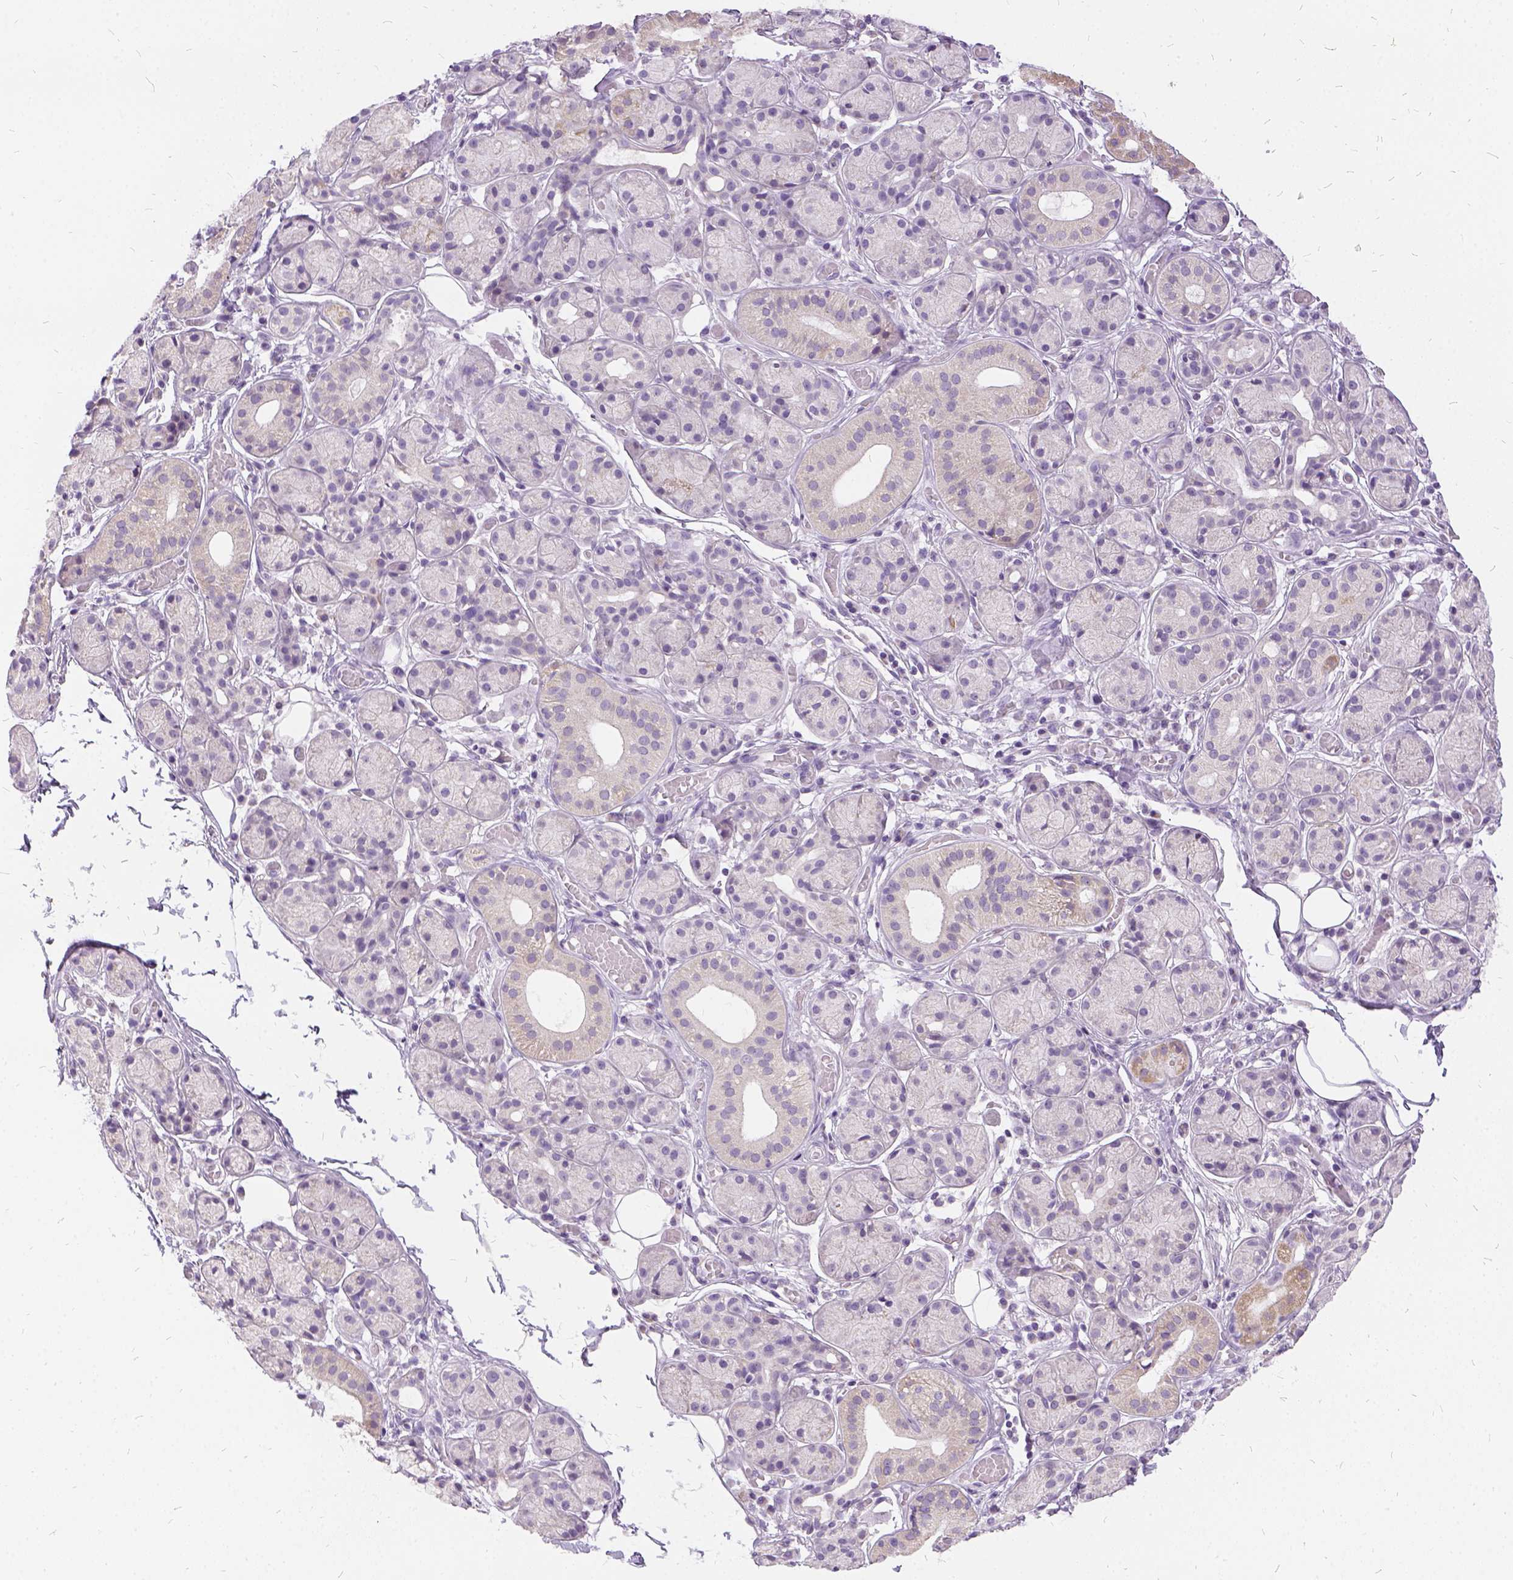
{"staining": {"intensity": "negative", "quantity": "none", "location": "none"}, "tissue": "salivary gland", "cell_type": "Glandular cells", "image_type": "normal", "snomed": [{"axis": "morphology", "description": "Normal tissue, NOS"}, {"axis": "topography", "description": "Salivary gland"}, {"axis": "topography", "description": "Peripheral nerve tissue"}], "caption": "This is a micrograph of immunohistochemistry (IHC) staining of benign salivary gland, which shows no expression in glandular cells. Brightfield microscopy of immunohistochemistry stained with DAB (brown) and hematoxylin (blue), captured at high magnification.", "gene": "FDX1", "patient": {"sex": "male", "age": 71}}